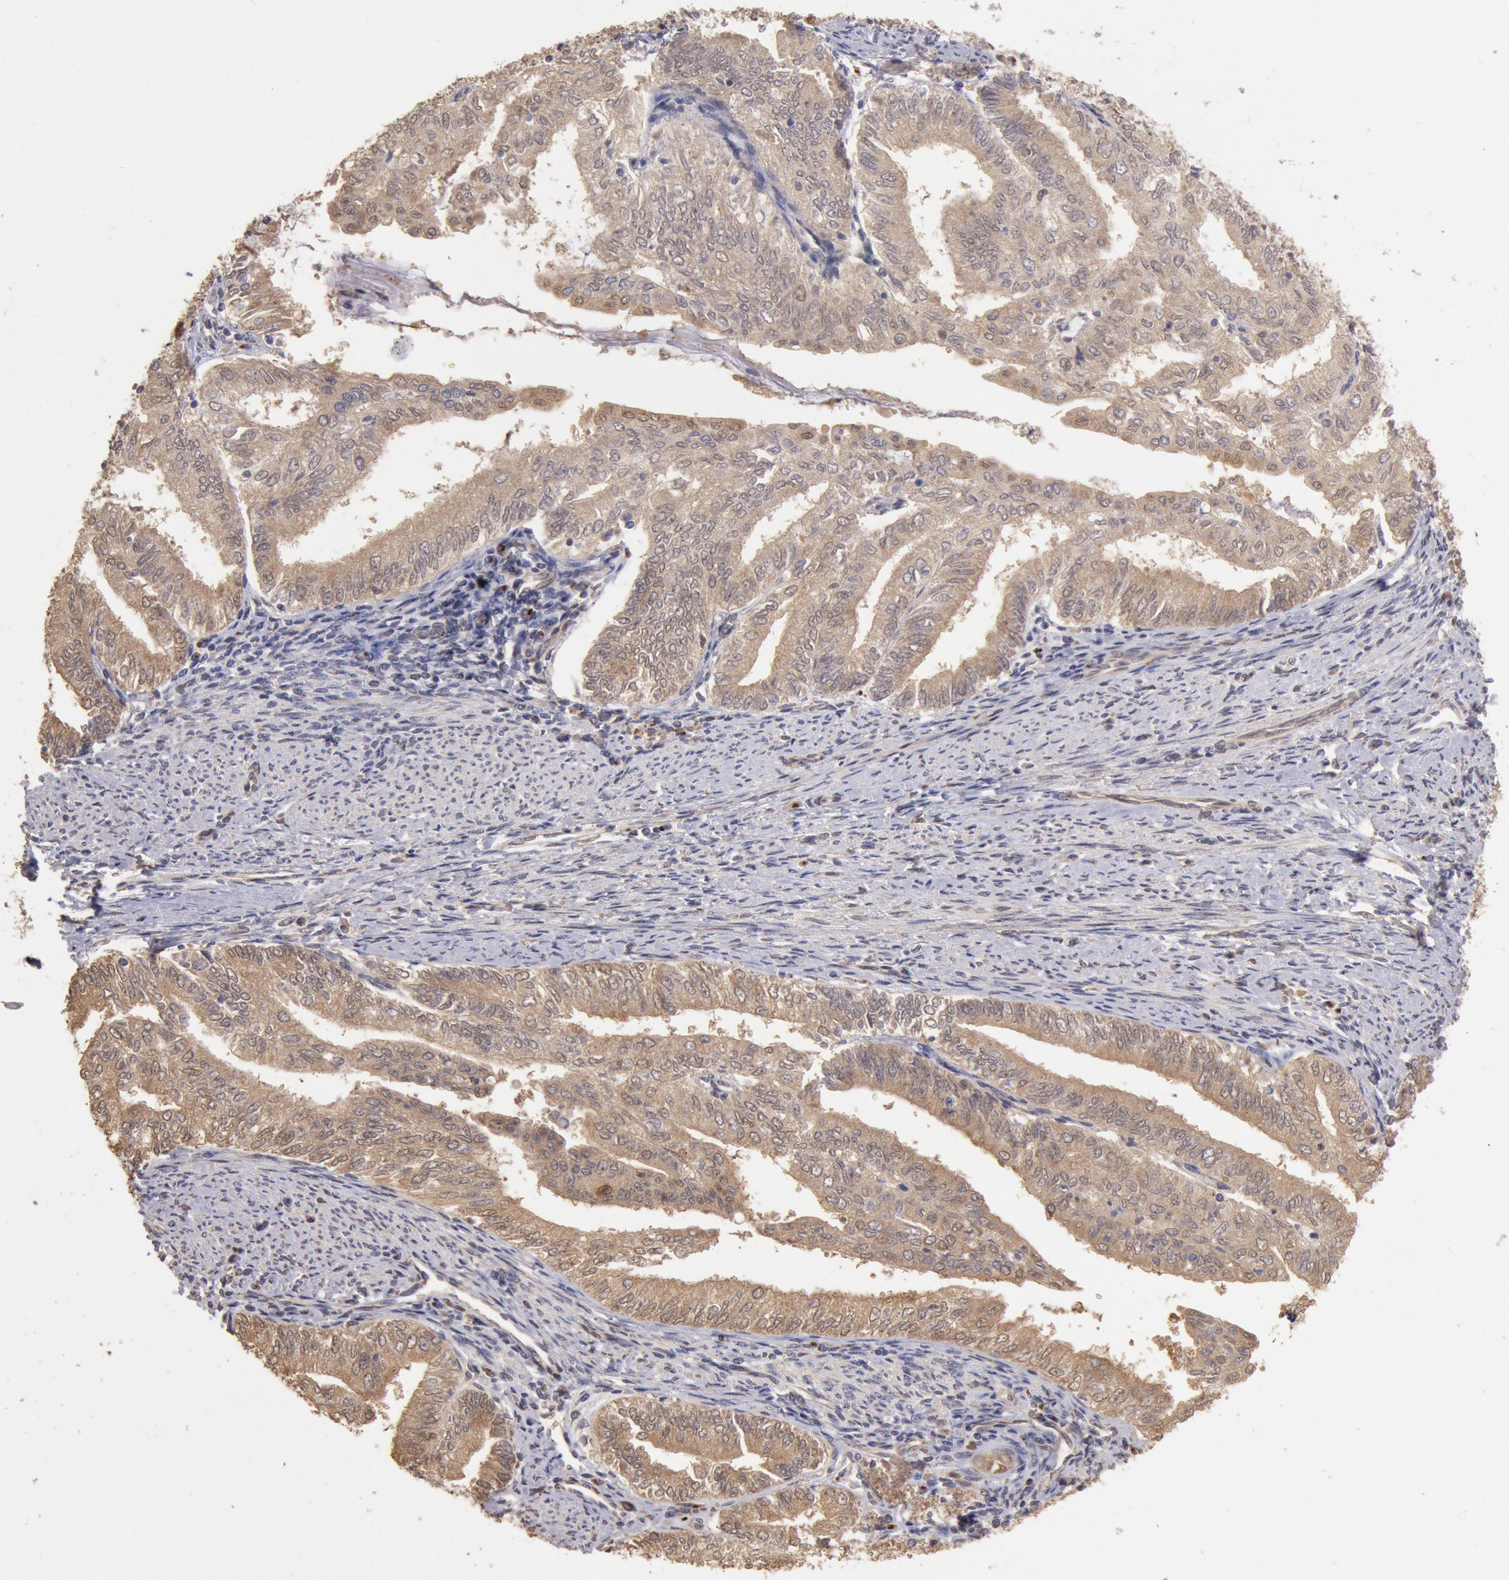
{"staining": {"intensity": "strong", "quantity": ">75%", "location": "cytoplasmic/membranous"}, "tissue": "endometrial cancer", "cell_type": "Tumor cells", "image_type": "cancer", "snomed": [{"axis": "morphology", "description": "Adenocarcinoma, NOS"}, {"axis": "topography", "description": "Endometrium"}], "caption": "This histopathology image reveals endometrial cancer (adenocarcinoma) stained with immunohistochemistry to label a protein in brown. The cytoplasmic/membranous of tumor cells show strong positivity for the protein. Nuclei are counter-stained blue.", "gene": "COMT", "patient": {"sex": "female", "age": 66}}